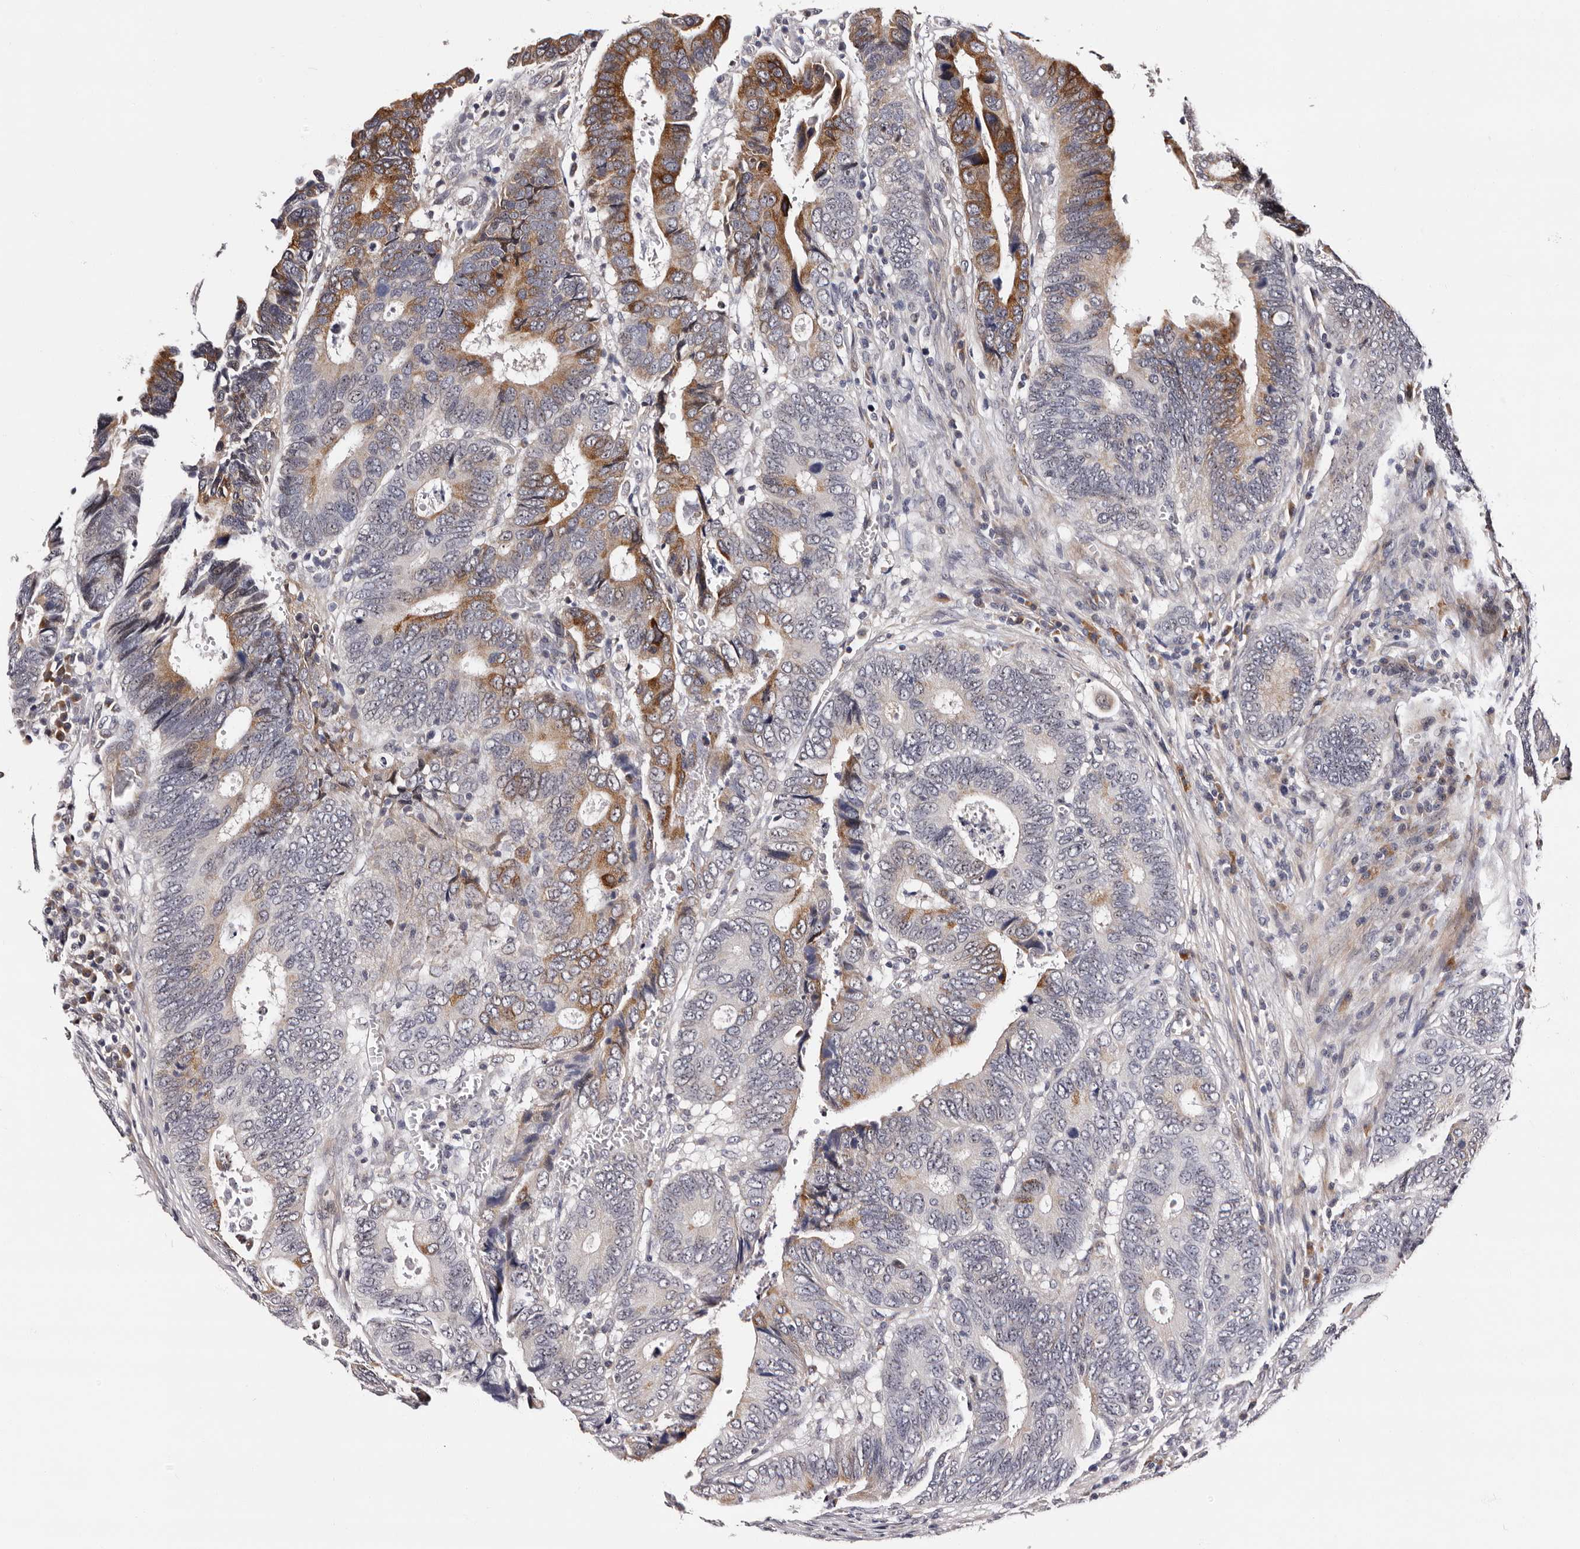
{"staining": {"intensity": "moderate", "quantity": "25%-75%", "location": "cytoplasmic/membranous"}, "tissue": "colorectal cancer", "cell_type": "Tumor cells", "image_type": "cancer", "snomed": [{"axis": "morphology", "description": "Adenocarcinoma, NOS"}, {"axis": "topography", "description": "Colon"}], "caption": "Protein expression by immunohistochemistry reveals moderate cytoplasmic/membranous positivity in approximately 25%-75% of tumor cells in colorectal adenocarcinoma. The staining was performed using DAB to visualize the protein expression in brown, while the nuclei were stained in blue with hematoxylin (Magnification: 20x).", "gene": "TAF4B", "patient": {"sex": "male", "age": 72}}